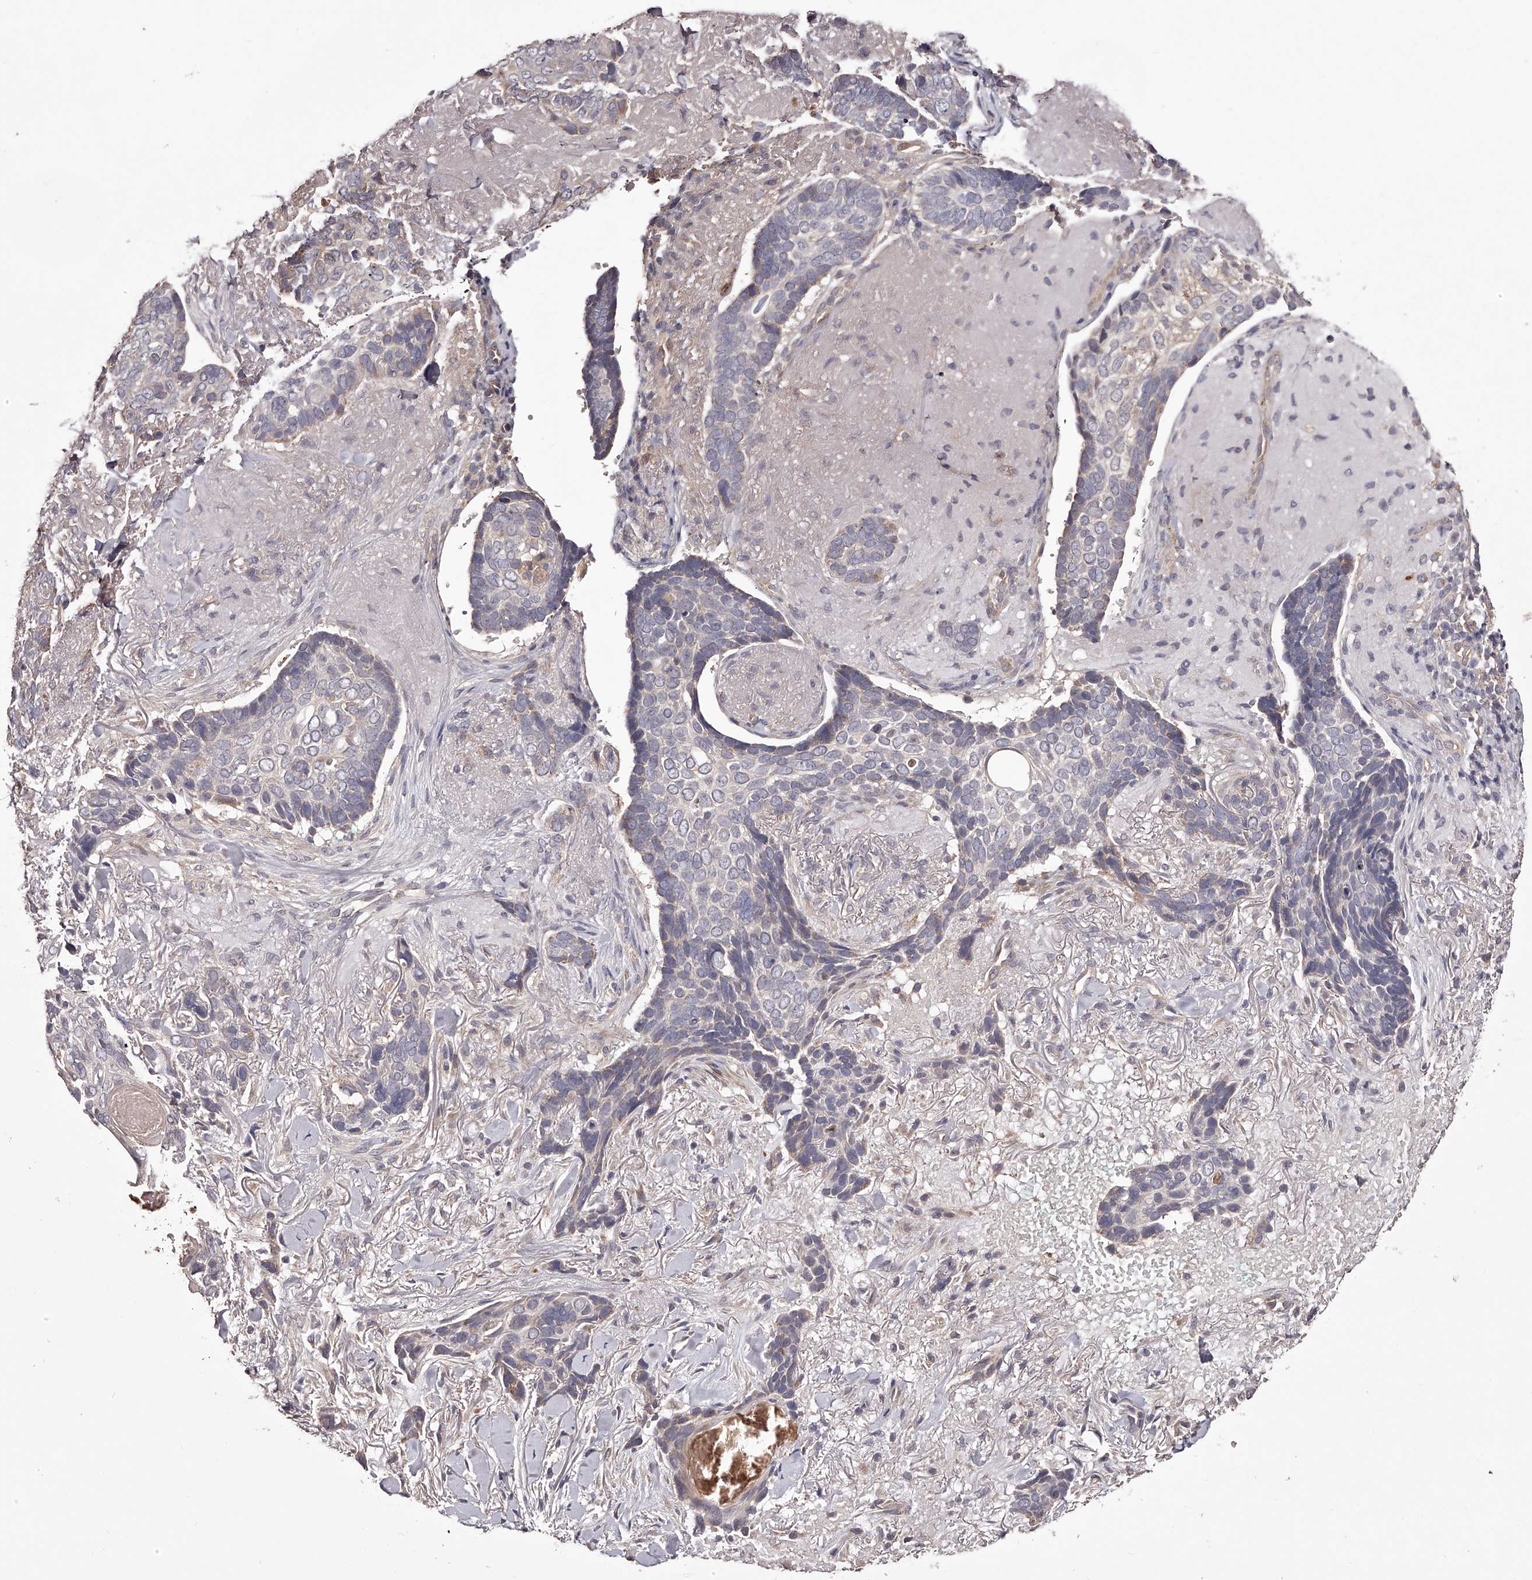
{"staining": {"intensity": "weak", "quantity": "25%-75%", "location": "cytoplasmic/membranous"}, "tissue": "skin cancer", "cell_type": "Tumor cells", "image_type": "cancer", "snomed": [{"axis": "morphology", "description": "Basal cell carcinoma"}, {"axis": "topography", "description": "Skin"}], "caption": "Protein staining shows weak cytoplasmic/membranous expression in approximately 25%-75% of tumor cells in skin basal cell carcinoma. (DAB (3,3'-diaminobenzidine) IHC, brown staining for protein, blue staining for nuclei).", "gene": "ODF2L", "patient": {"sex": "female", "age": 82}}